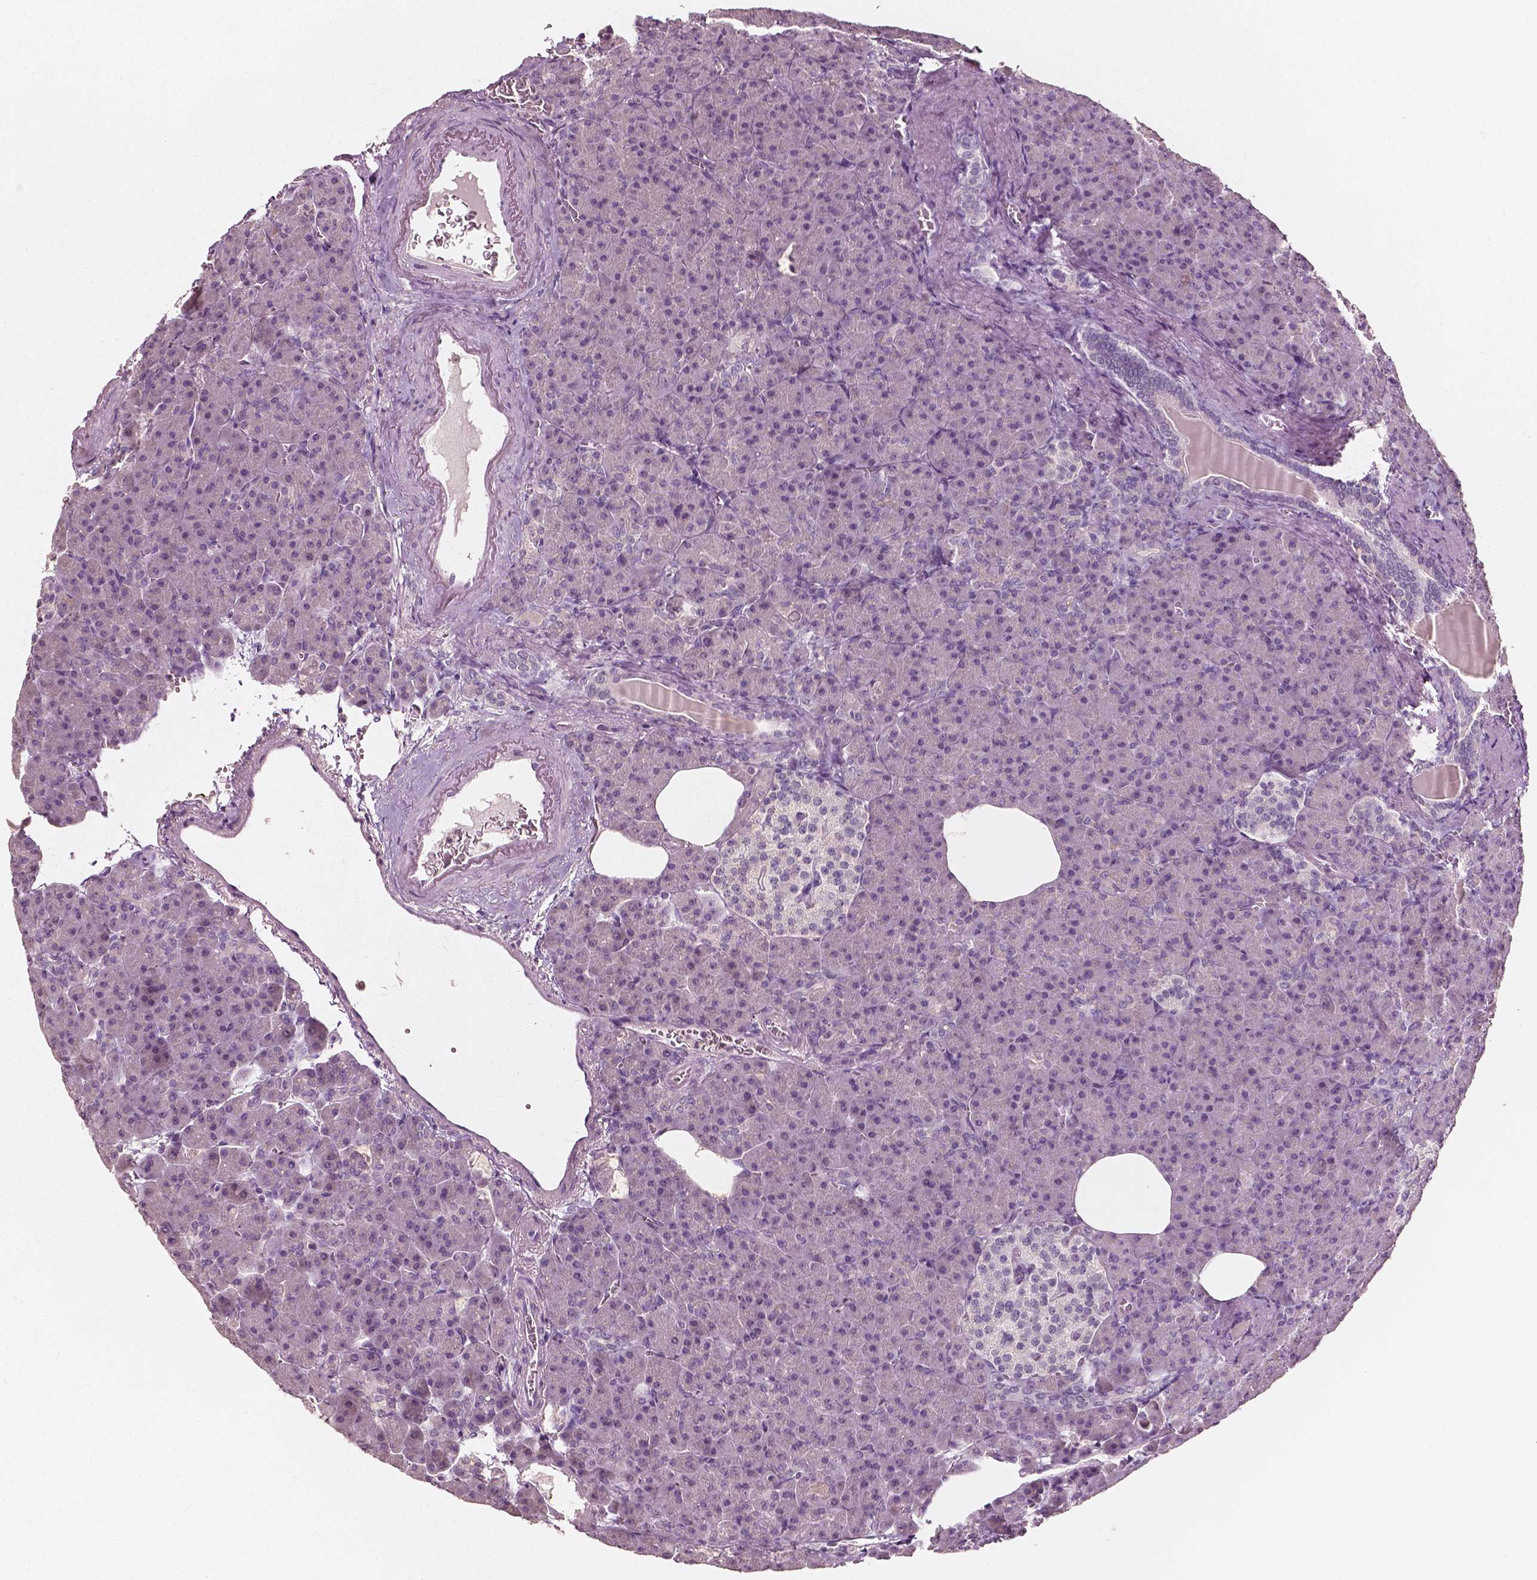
{"staining": {"intensity": "weak", "quantity": "<25%", "location": "nuclear"}, "tissue": "pancreas", "cell_type": "Exocrine glandular cells", "image_type": "normal", "snomed": [{"axis": "morphology", "description": "Normal tissue, NOS"}, {"axis": "topography", "description": "Pancreas"}], "caption": "Normal pancreas was stained to show a protein in brown. There is no significant staining in exocrine glandular cells.", "gene": "PLA2R1", "patient": {"sex": "female", "age": 74}}